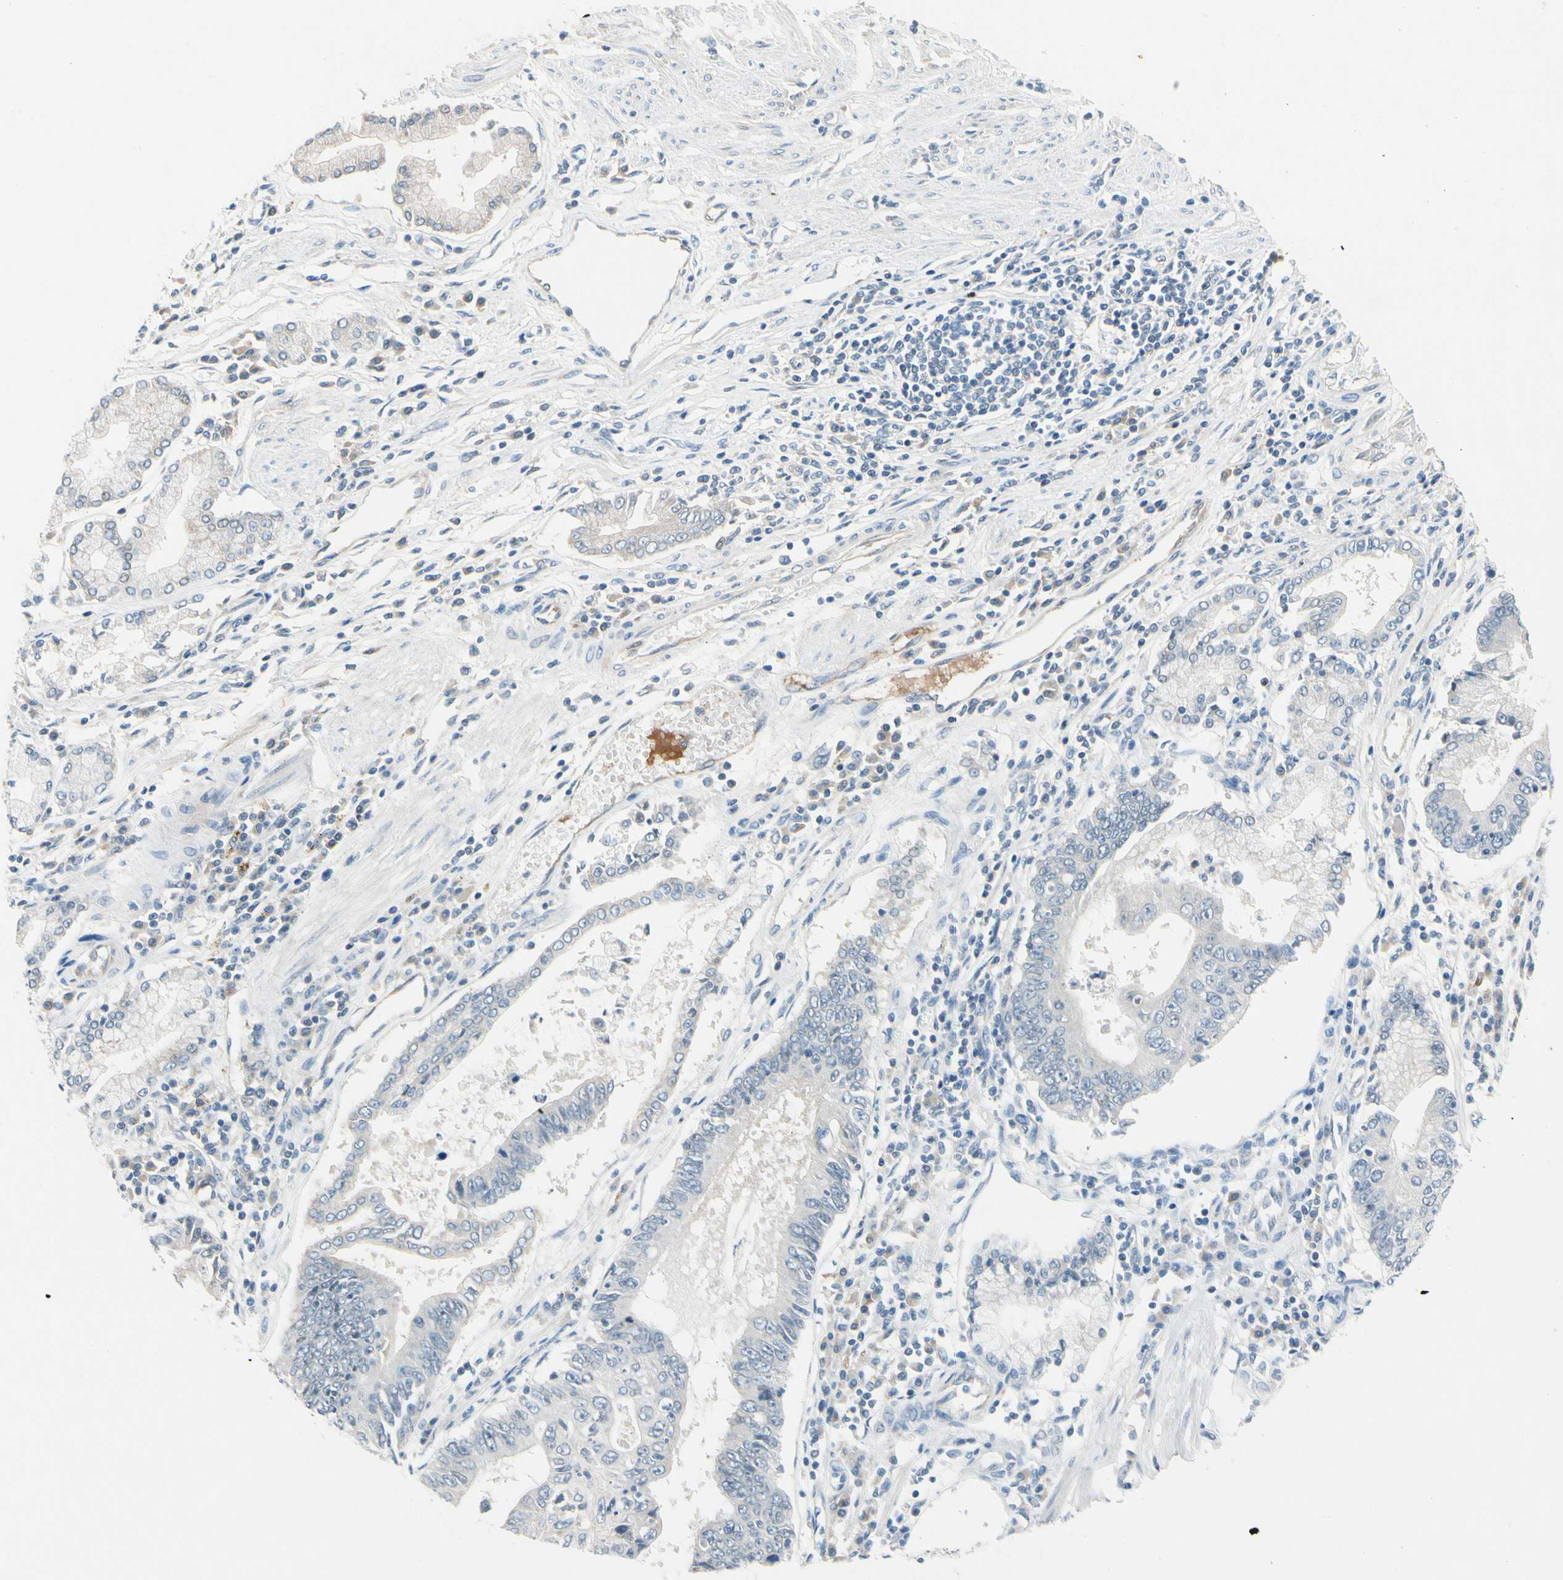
{"staining": {"intensity": "negative", "quantity": "none", "location": "none"}, "tissue": "stomach cancer", "cell_type": "Tumor cells", "image_type": "cancer", "snomed": [{"axis": "morphology", "description": "Adenocarcinoma, NOS"}, {"axis": "topography", "description": "Stomach"}], "caption": "Photomicrograph shows no significant protein expression in tumor cells of stomach cancer (adenocarcinoma).", "gene": "CNDP1", "patient": {"sex": "male", "age": 59}}